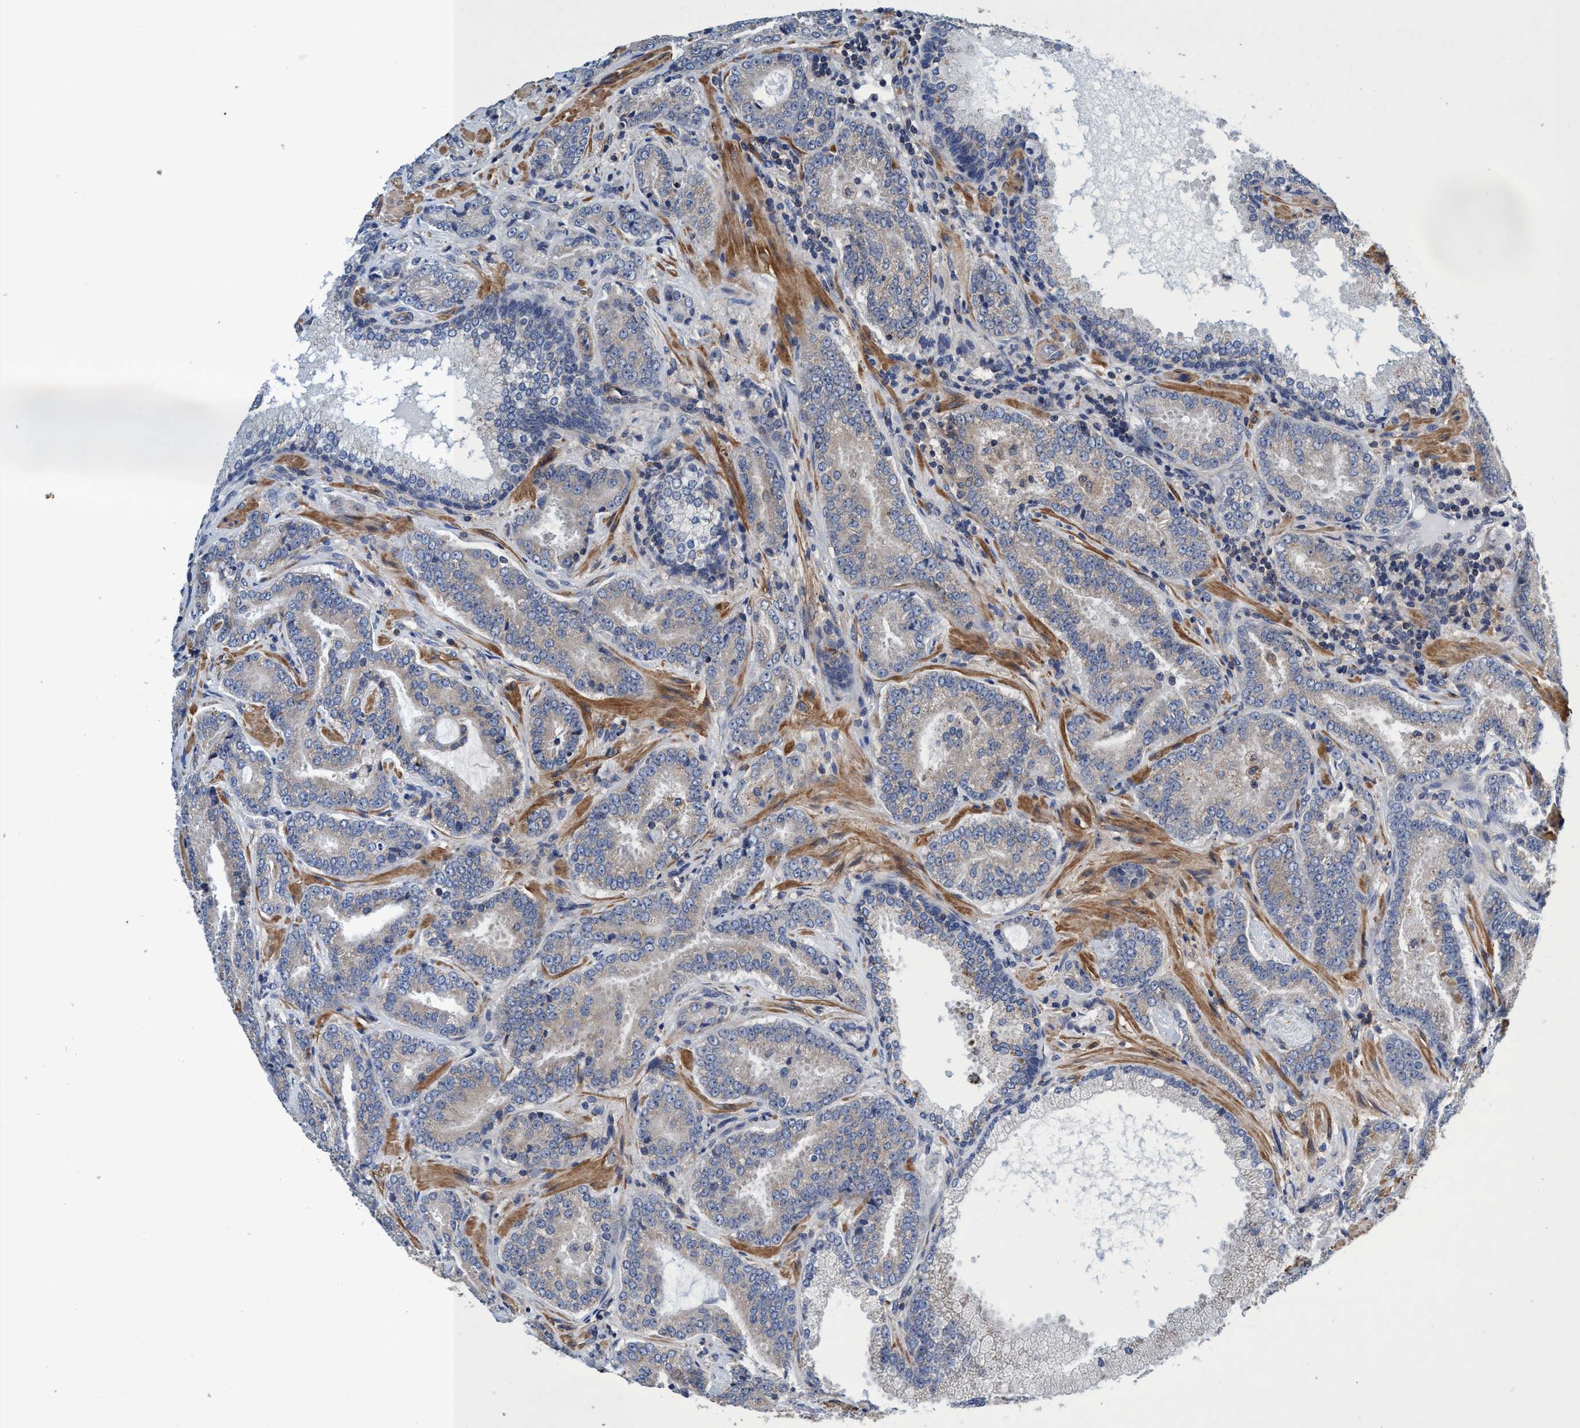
{"staining": {"intensity": "weak", "quantity": "25%-75%", "location": "cytoplasmic/membranous"}, "tissue": "prostate cancer", "cell_type": "Tumor cells", "image_type": "cancer", "snomed": [{"axis": "morphology", "description": "Adenocarcinoma, Low grade"}, {"axis": "topography", "description": "Prostate"}], "caption": "Prostate low-grade adenocarcinoma was stained to show a protein in brown. There is low levels of weak cytoplasmic/membranous expression in approximately 25%-75% of tumor cells.", "gene": "CALCOCO2", "patient": {"sex": "male", "age": 51}}